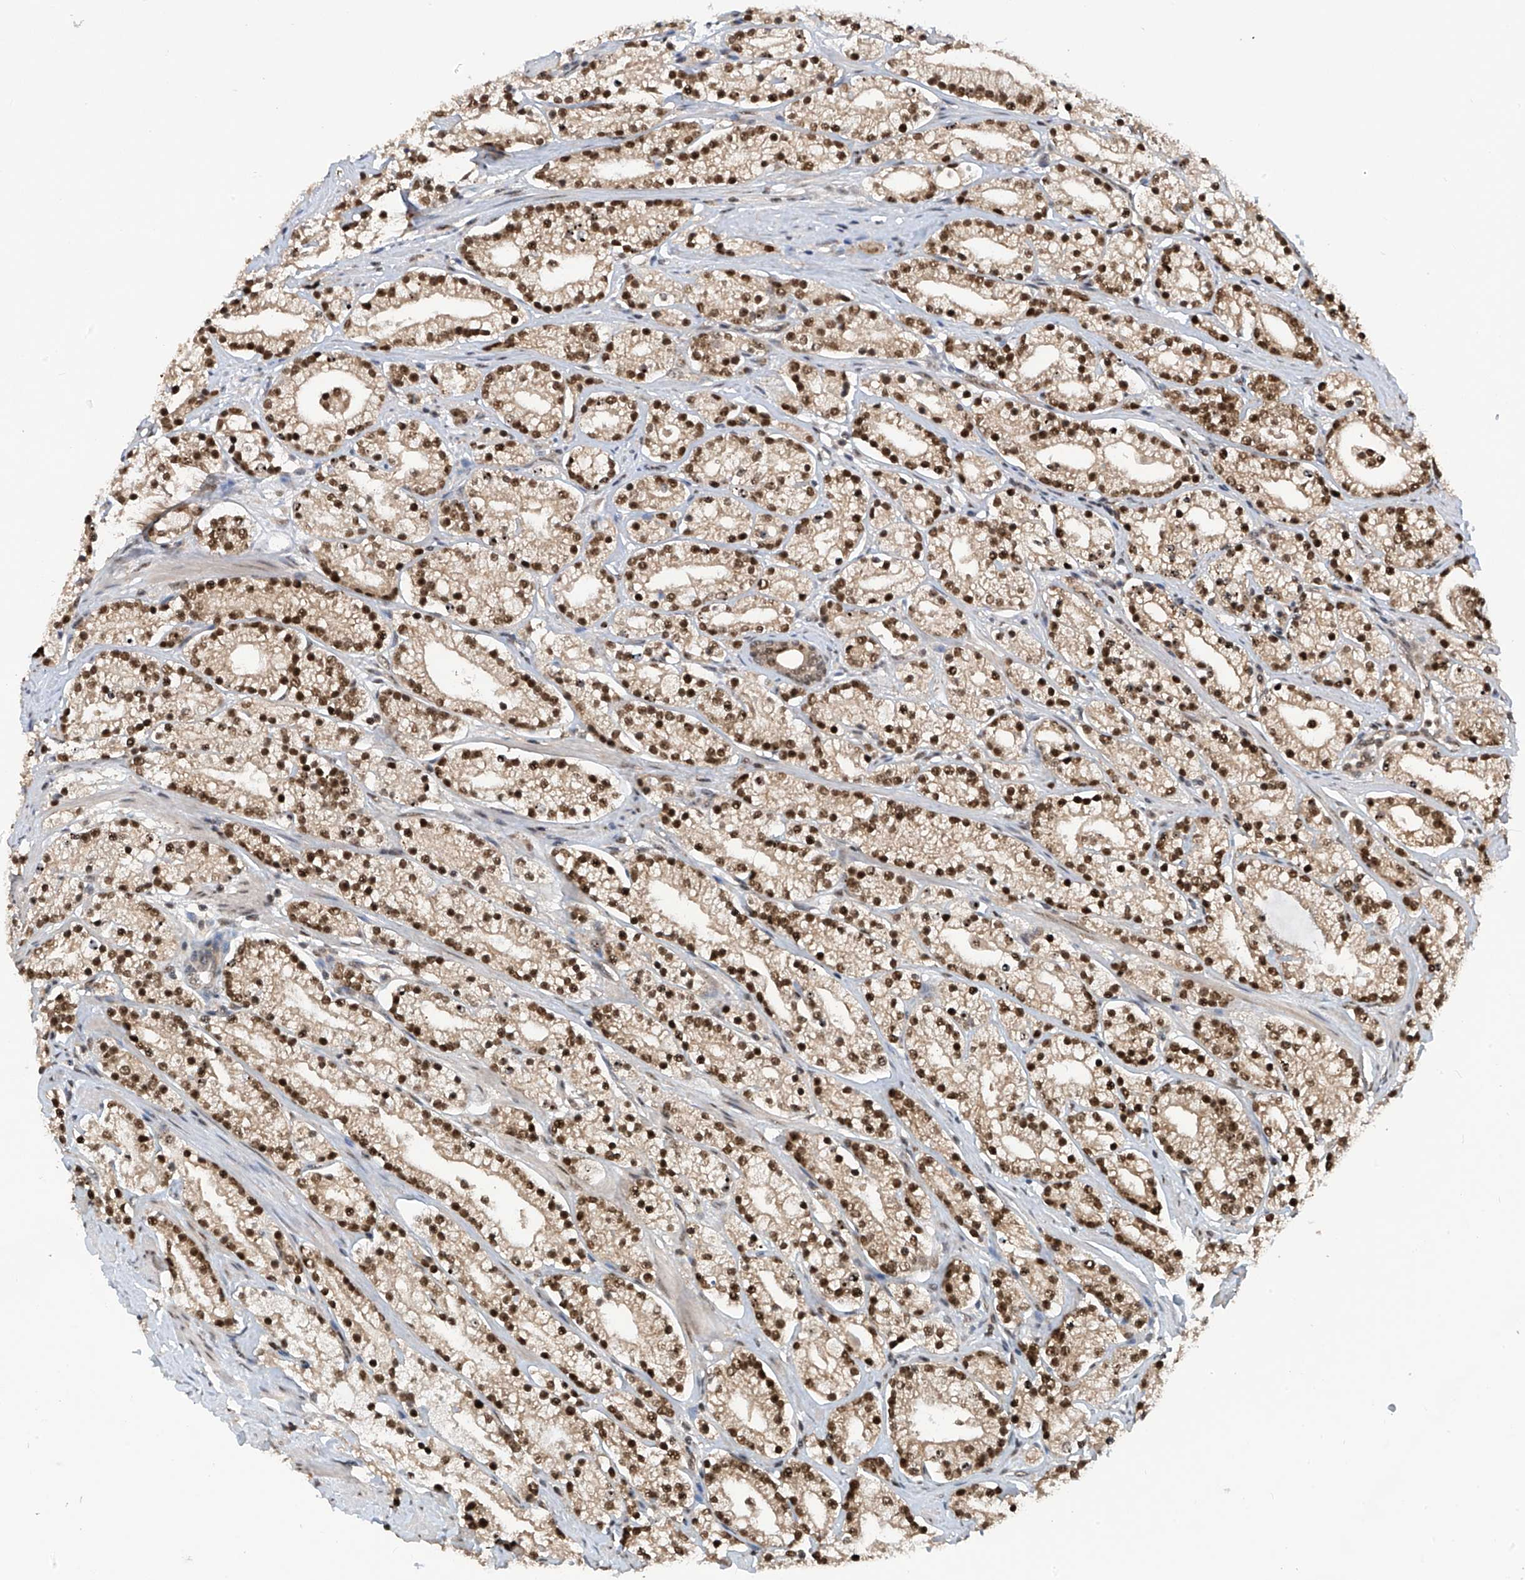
{"staining": {"intensity": "strong", "quantity": ">75%", "location": "nuclear"}, "tissue": "prostate cancer", "cell_type": "Tumor cells", "image_type": "cancer", "snomed": [{"axis": "morphology", "description": "Adenocarcinoma, High grade"}, {"axis": "topography", "description": "Prostate"}], "caption": "Tumor cells exhibit high levels of strong nuclear staining in approximately >75% of cells in human prostate cancer (high-grade adenocarcinoma).", "gene": "RPAIN", "patient": {"sex": "male", "age": 69}}